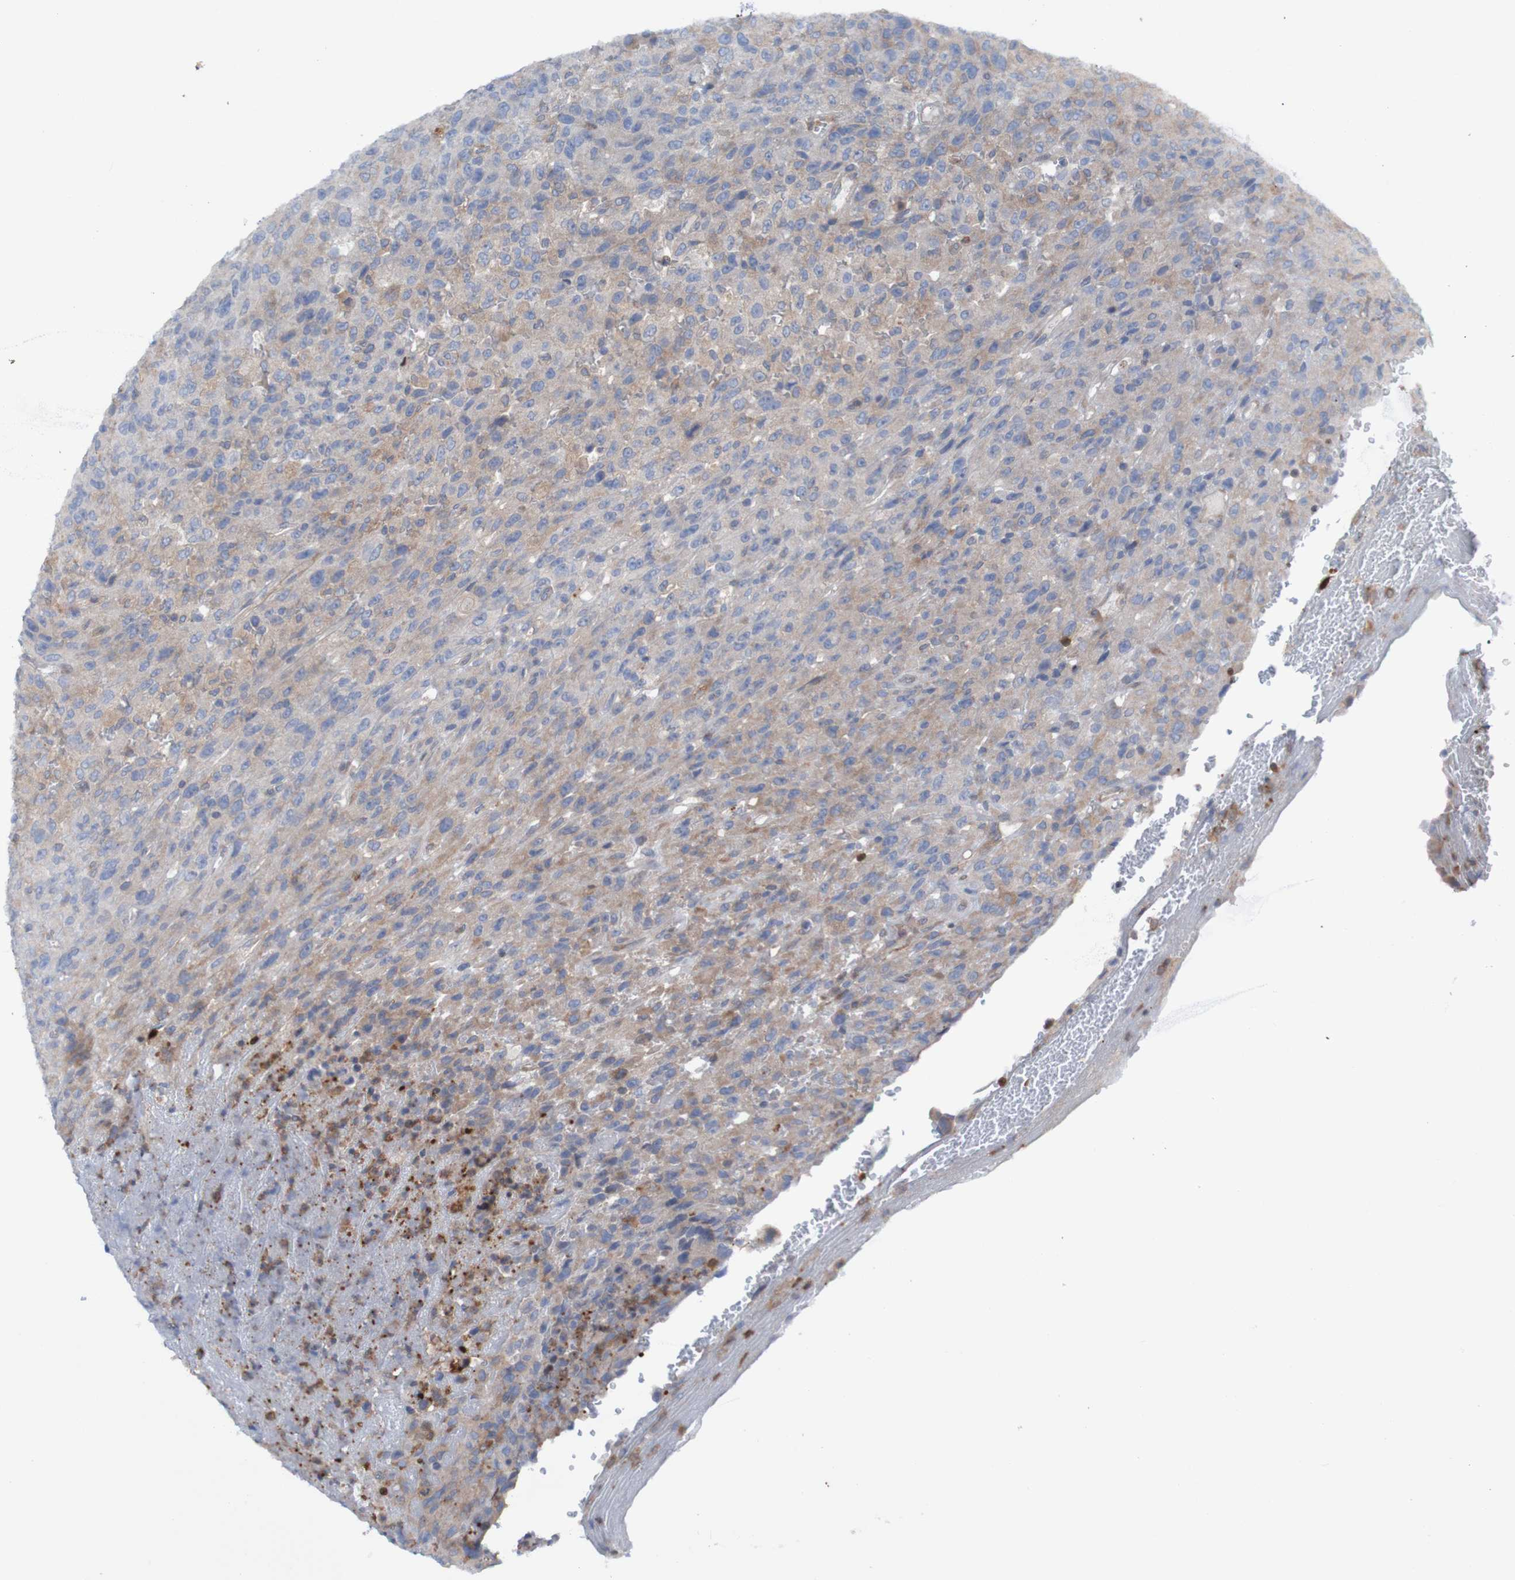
{"staining": {"intensity": "weak", "quantity": "<25%", "location": "cytoplasmic/membranous"}, "tissue": "urothelial cancer", "cell_type": "Tumor cells", "image_type": "cancer", "snomed": [{"axis": "morphology", "description": "Urothelial carcinoma, High grade"}, {"axis": "topography", "description": "Urinary bladder"}], "caption": "This is an immunohistochemistry (IHC) image of urothelial carcinoma (high-grade). There is no expression in tumor cells.", "gene": "ANGPT4", "patient": {"sex": "male", "age": 66}}